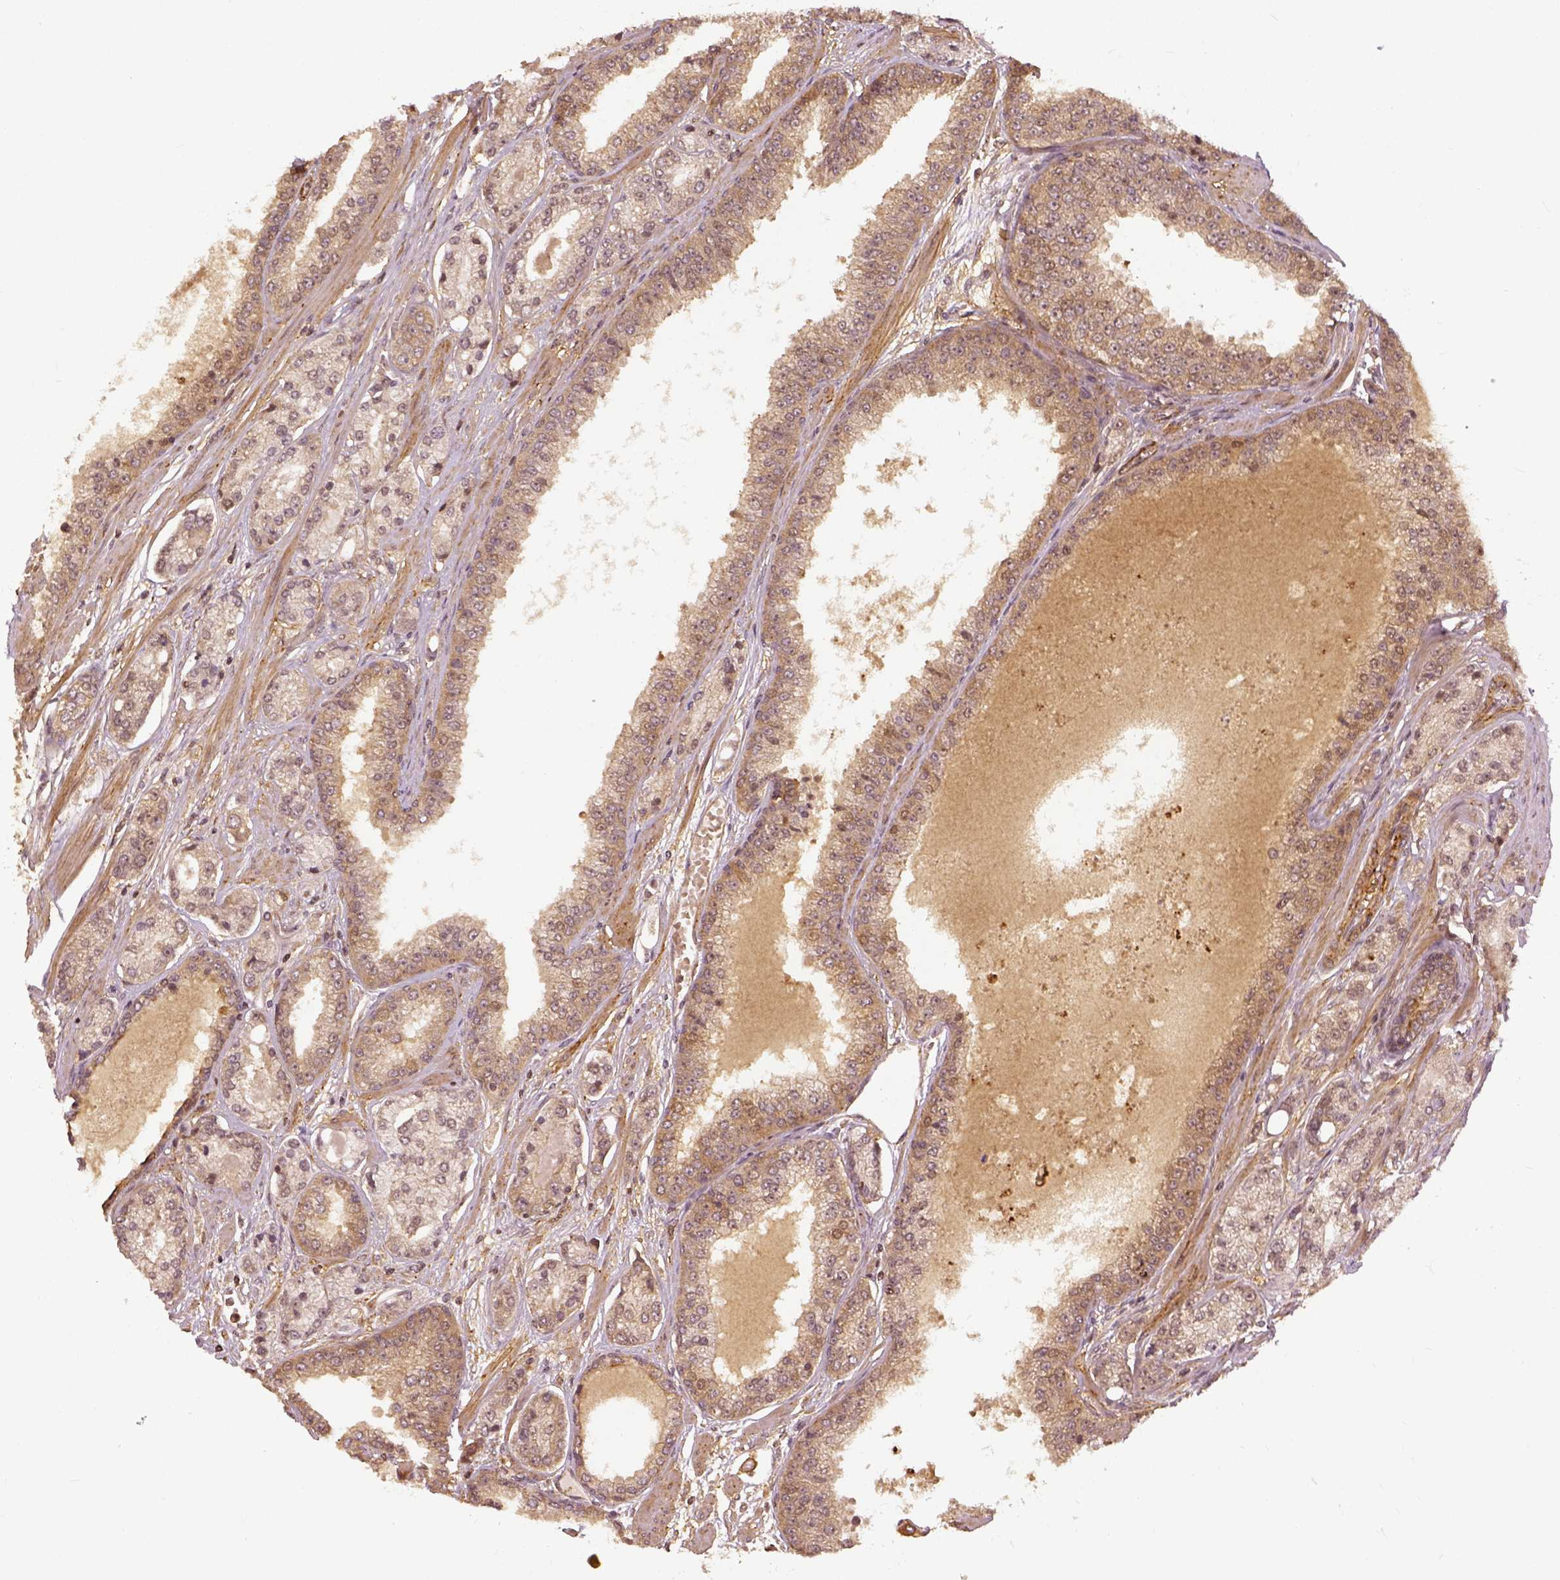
{"staining": {"intensity": "weak", "quantity": ">75%", "location": "cytoplasmic/membranous"}, "tissue": "prostate cancer", "cell_type": "Tumor cells", "image_type": "cancer", "snomed": [{"axis": "morphology", "description": "Adenocarcinoma, NOS"}, {"axis": "topography", "description": "Prostate"}], "caption": "The image reveals immunohistochemical staining of prostate cancer. There is weak cytoplasmic/membranous positivity is identified in approximately >75% of tumor cells.", "gene": "VEGFA", "patient": {"sex": "male", "age": 64}}